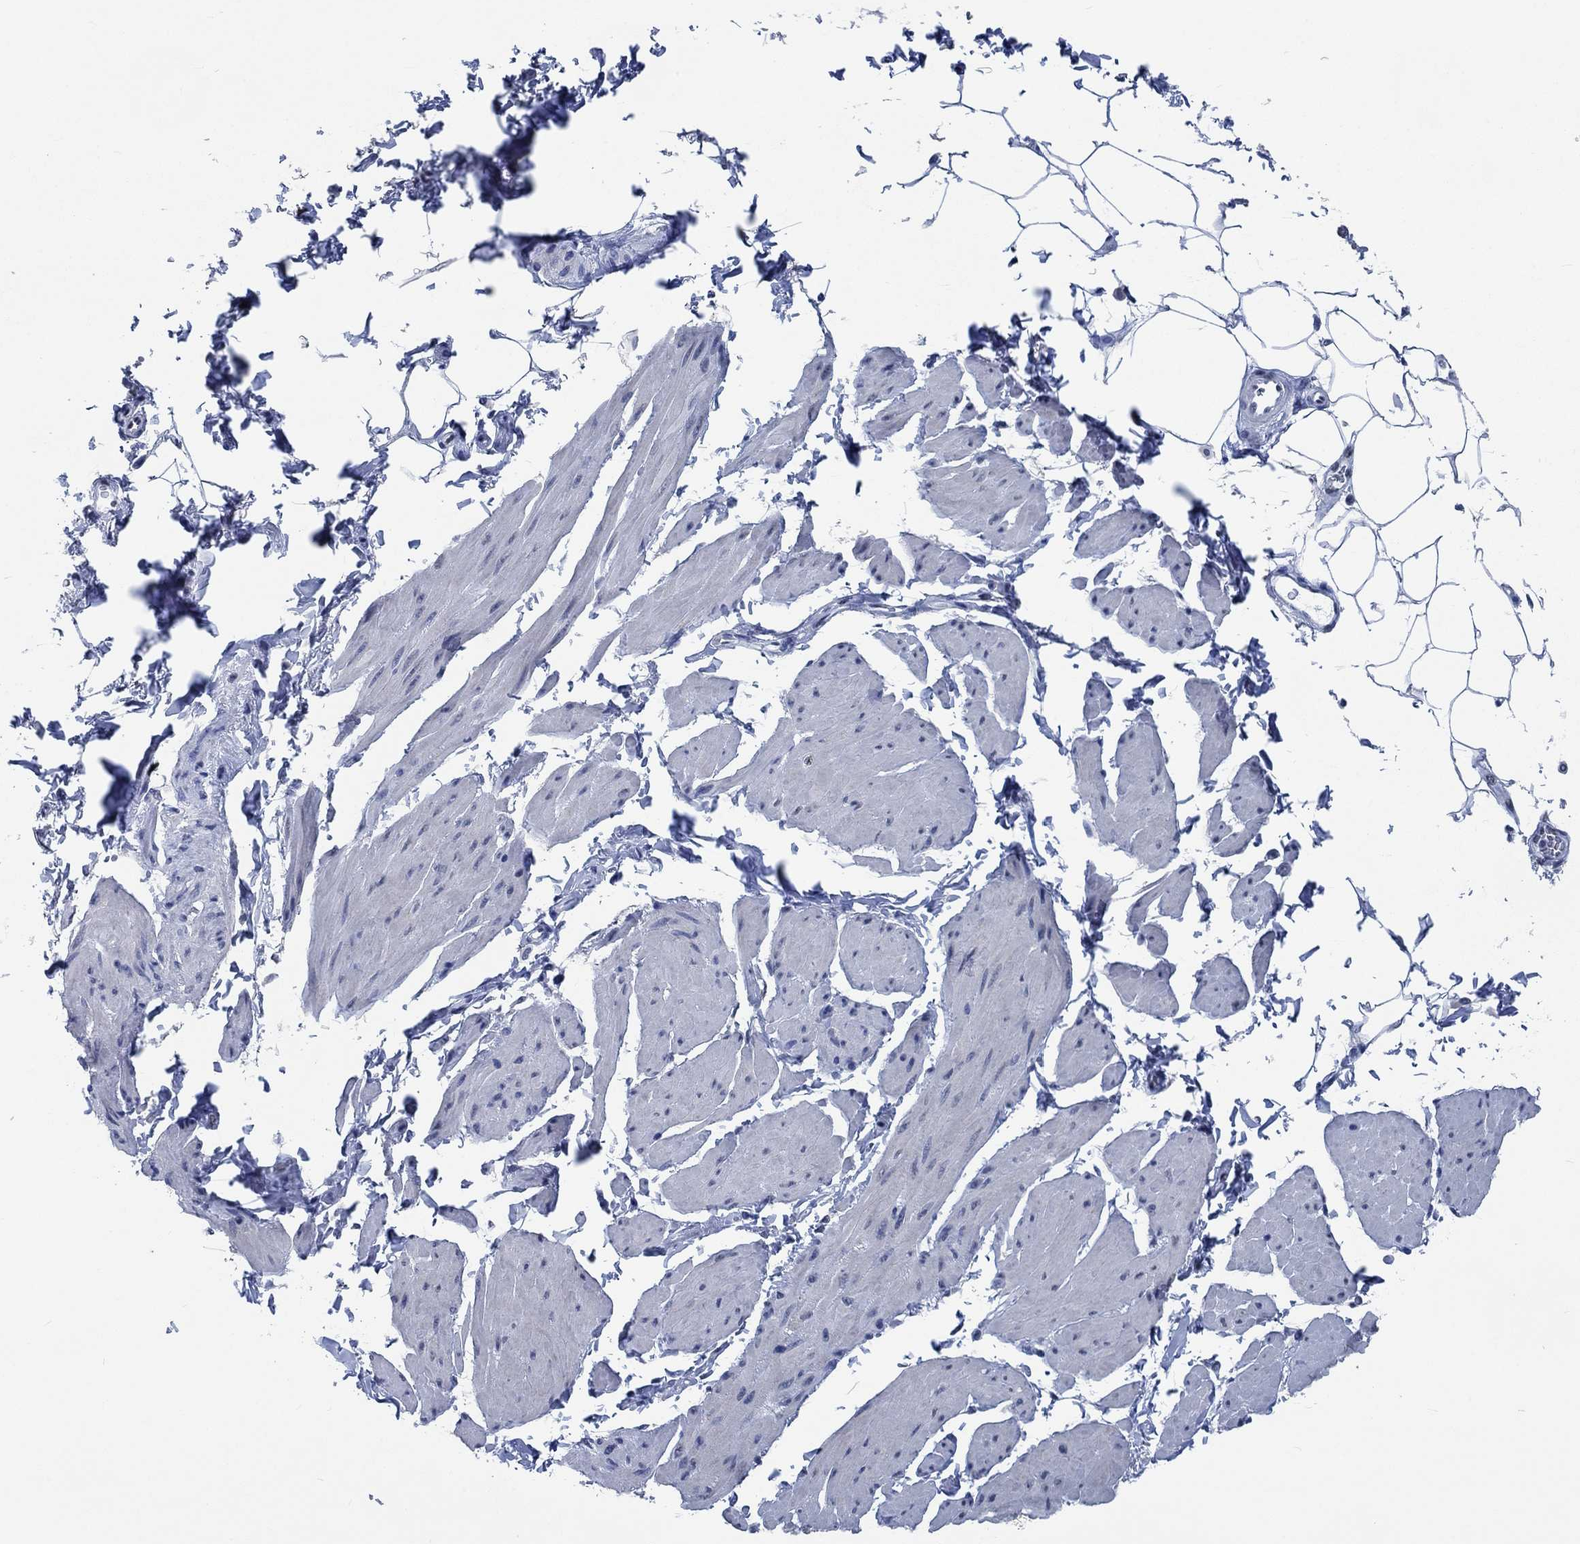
{"staining": {"intensity": "negative", "quantity": "none", "location": "none"}, "tissue": "smooth muscle", "cell_type": "Smooth muscle cells", "image_type": "normal", "snomed": [{"axis": "morphology", "description": "Normal tissue, NOS"}, {"axis": "topography", "description": "Adipose tissue"}, {"axis": "topography", "description": "Smooth muscle"}, {"axis": "topography", "description": "Peripheral nerve tissue"}], "caption": "This histopathology image is of benign smooth muscle stained with immunohistochemistry (IHC) to label a protein in brown with the nuclei are counter-stained blue. There is no staining in smooth muscle cells. (DAB (3,3'-diaminobenzidine) immunohistochemistry, high magnification).", "gene": "OBSCN", "patient": {"sex": "male", "age": 83}}